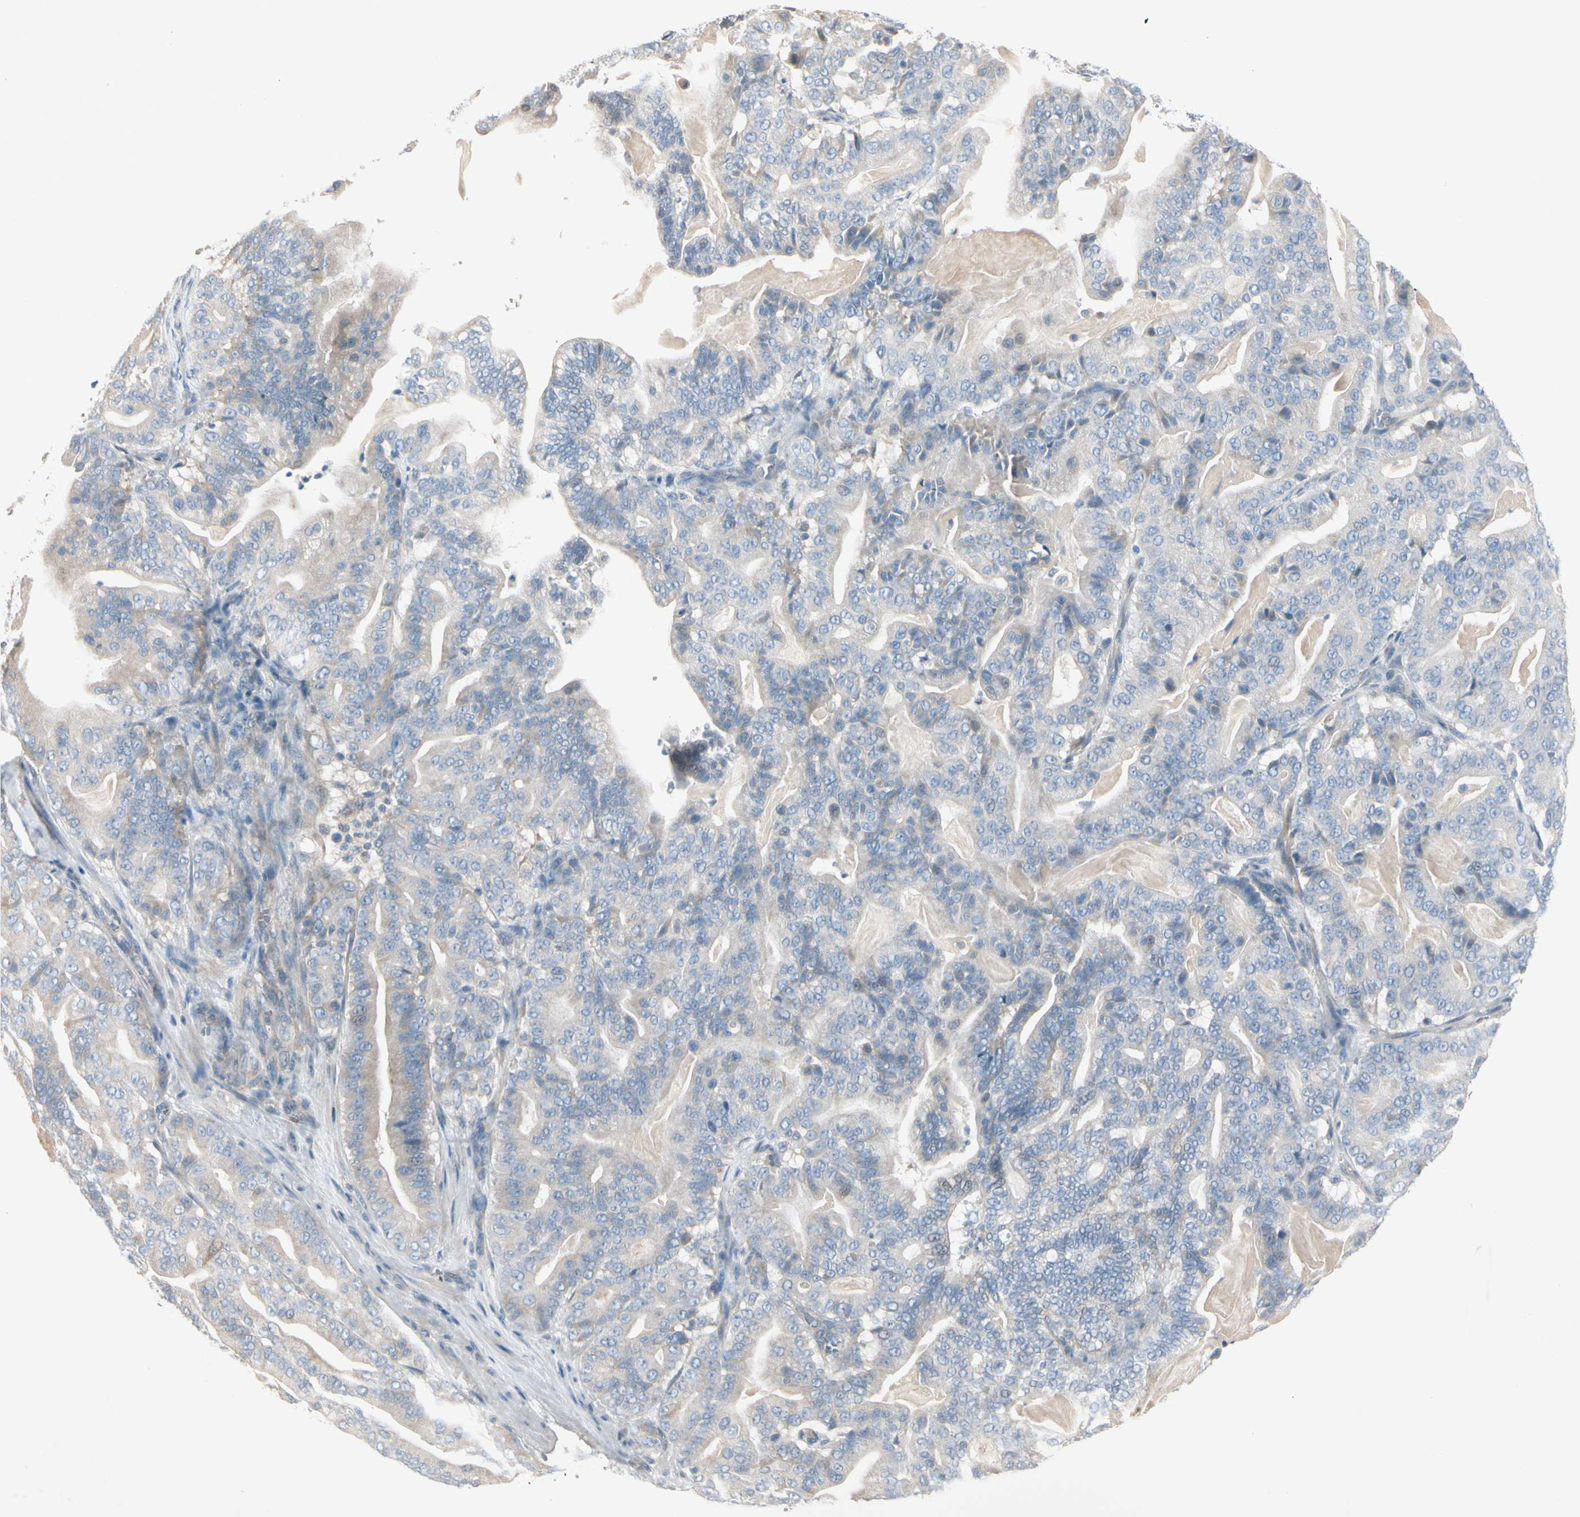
{"staining": {"intensity": "weak", "quantity": "25%-75%", "location": "cytoplasmic/membranous"}, "tissue": "pancreatic cancer", "cell_type": "Tumor cells", "image_type": "cancer", "snomed": [{"axis": "morphology", "description": "Adenocarcinoma, NOS"}, {"axis": "topography", "description": "Pancreas"}], "caption": "Pancreatic adenocarcinoma stained with immunohistochemistry reveals weak cytoplasmic/membranous staining in about 25%-75% of tumor cells. The protein of interest is stained brown, and the nuclei are stained in blue (DAB (3,3'-diaminobenzidine) IHC with brightfield microscopy, high magnification).", "gene": "MAPRE3", "patient": {"sex": "male", "age": 63}}